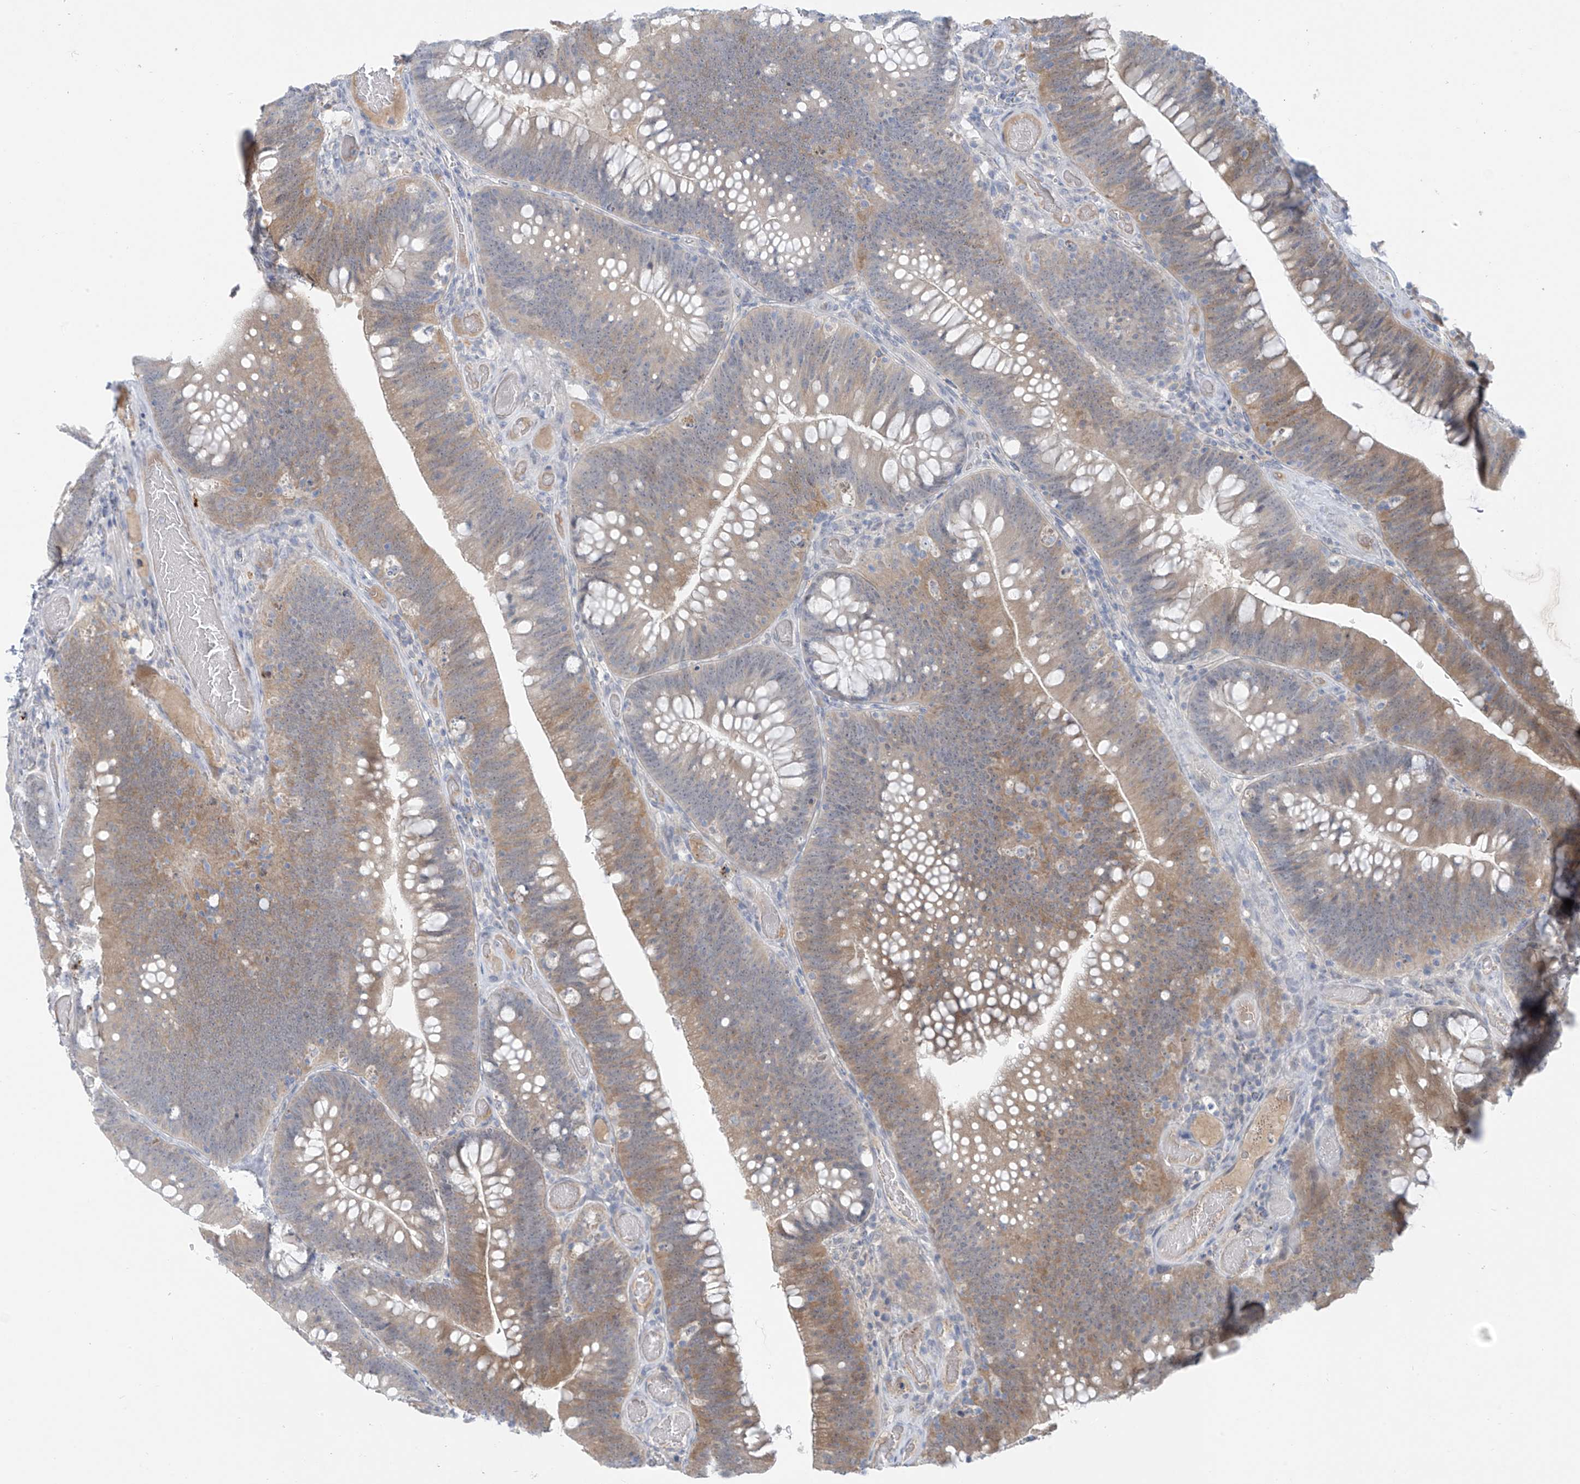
{"staining": {"intensity": "moderate", "quantity": "25%-75%", "location": "cytoplasmic/membranous"}, "tissue": "colorectal cancer", "cell_type": "Tumor cells", "image_type": "cancer", "snomed": [{"axis": "morphology", "description": "Normal tissue, NOS"}, {"axis": "topography", "description": "Colon"}], "caption": "Colorectal cancer tissue shows moderate cytoplasmic/membranous positivity in approximately 25%-75% of tumor cells (Brightfield microscopy of DAB IHC at high magnification).", "gene": "ZNF793", "patient": {"sex": "female", "age": 82}}